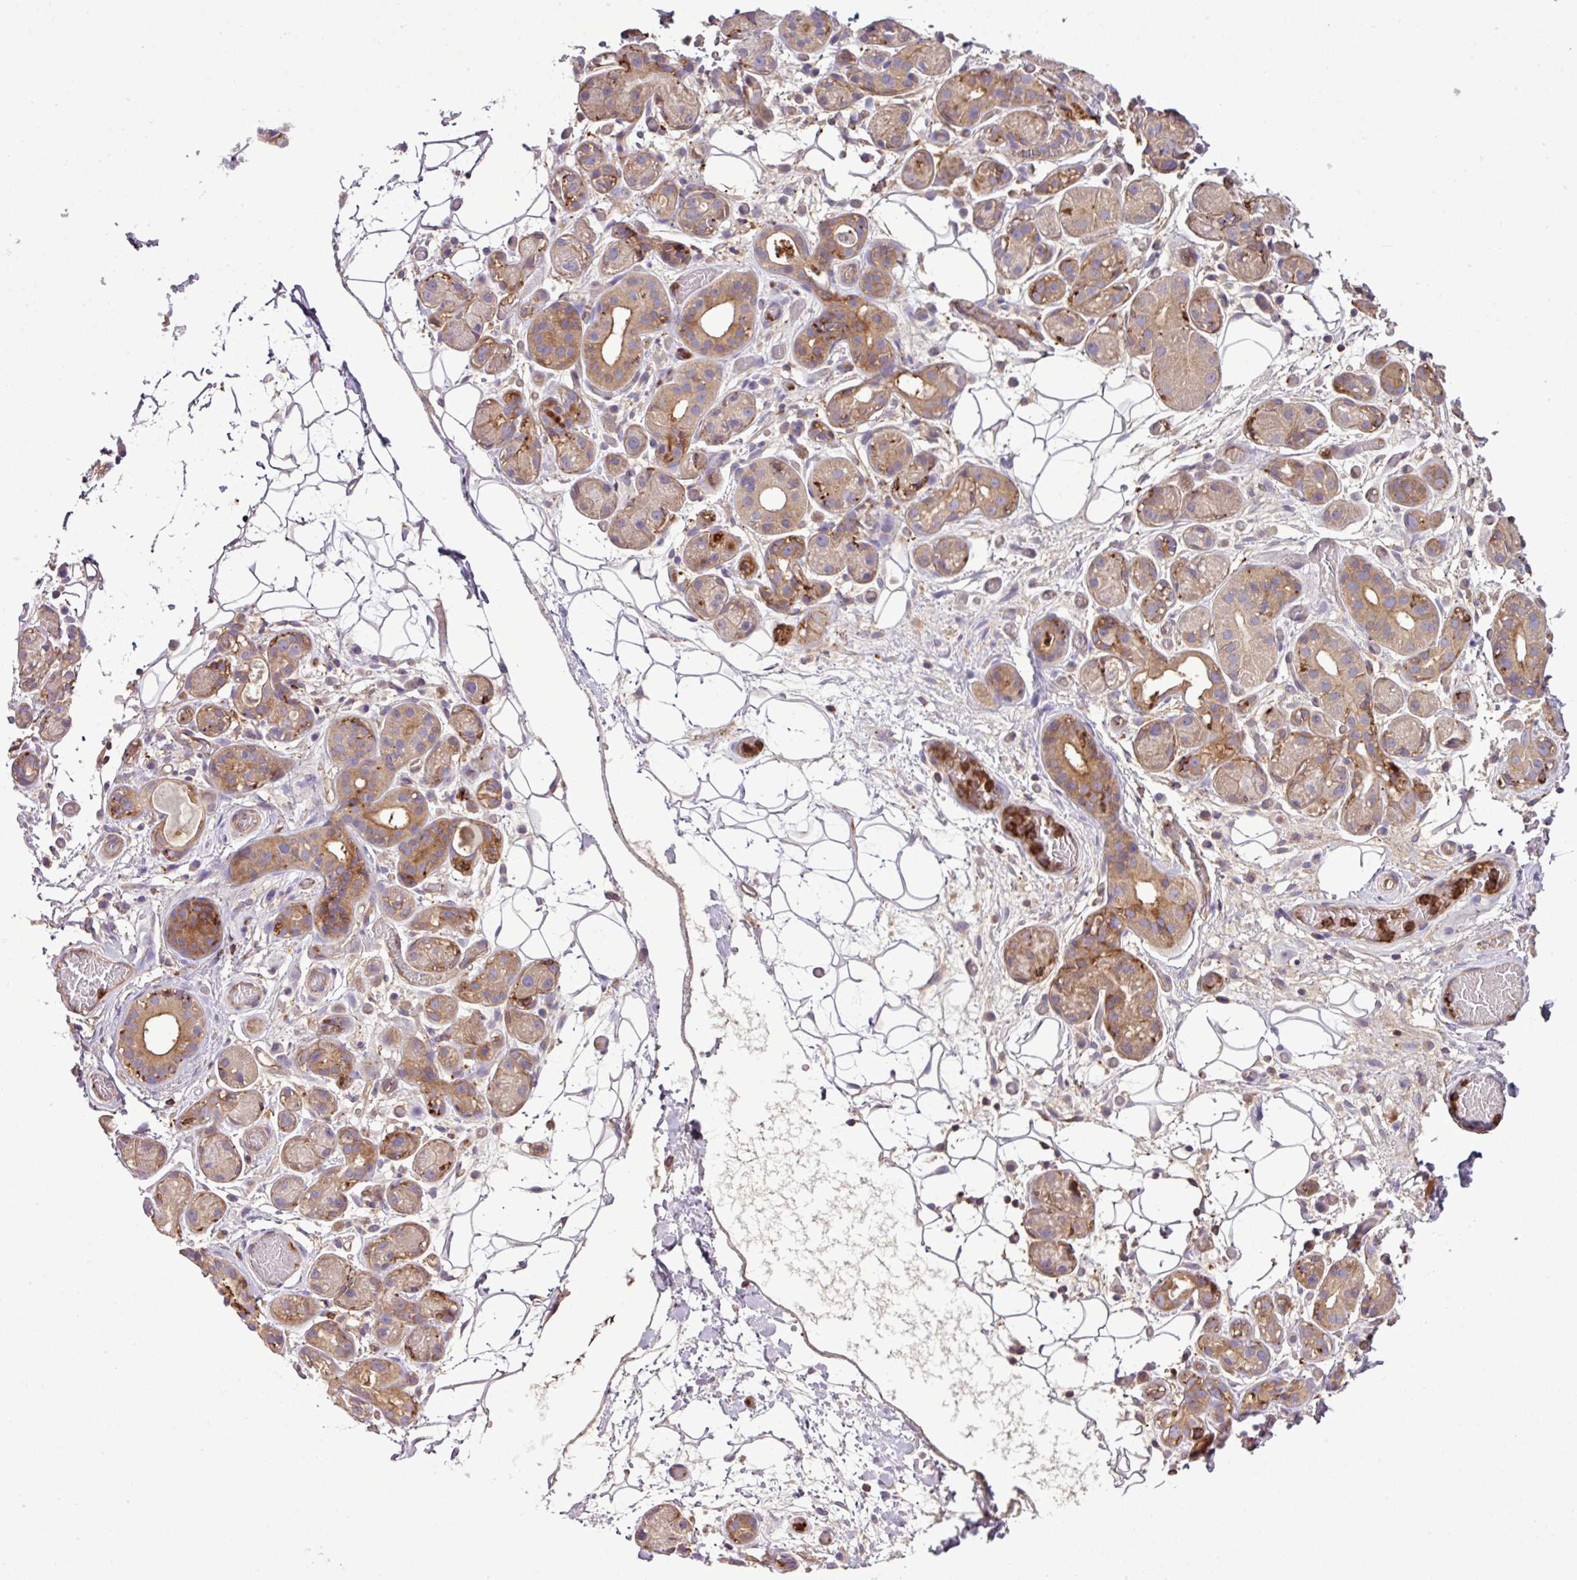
{"staining": {"intensity": "moderate", "quantity": "25%-75%", "location": "cytoplasmic/membranous"}, "tissue": "salivary gland", "cell_type": "Glandular cells", "image_type": "normal", "snomed": [{"axis": "morphology", "description": "Normal tissue, NOS"}, {"axis": "topography", "description": "Salivary gland"}], "caption": "The image exhibits immunohistochemical staining of benign salivary gland. There is moderate cytoplasmic/membranous staining is present in about 25%-75% of glandular cells. The protein is shown in brown color, while the nuclei are stained blue.", "gene": "PGAP6", "patient": {"sex": "male", "age": 82}}